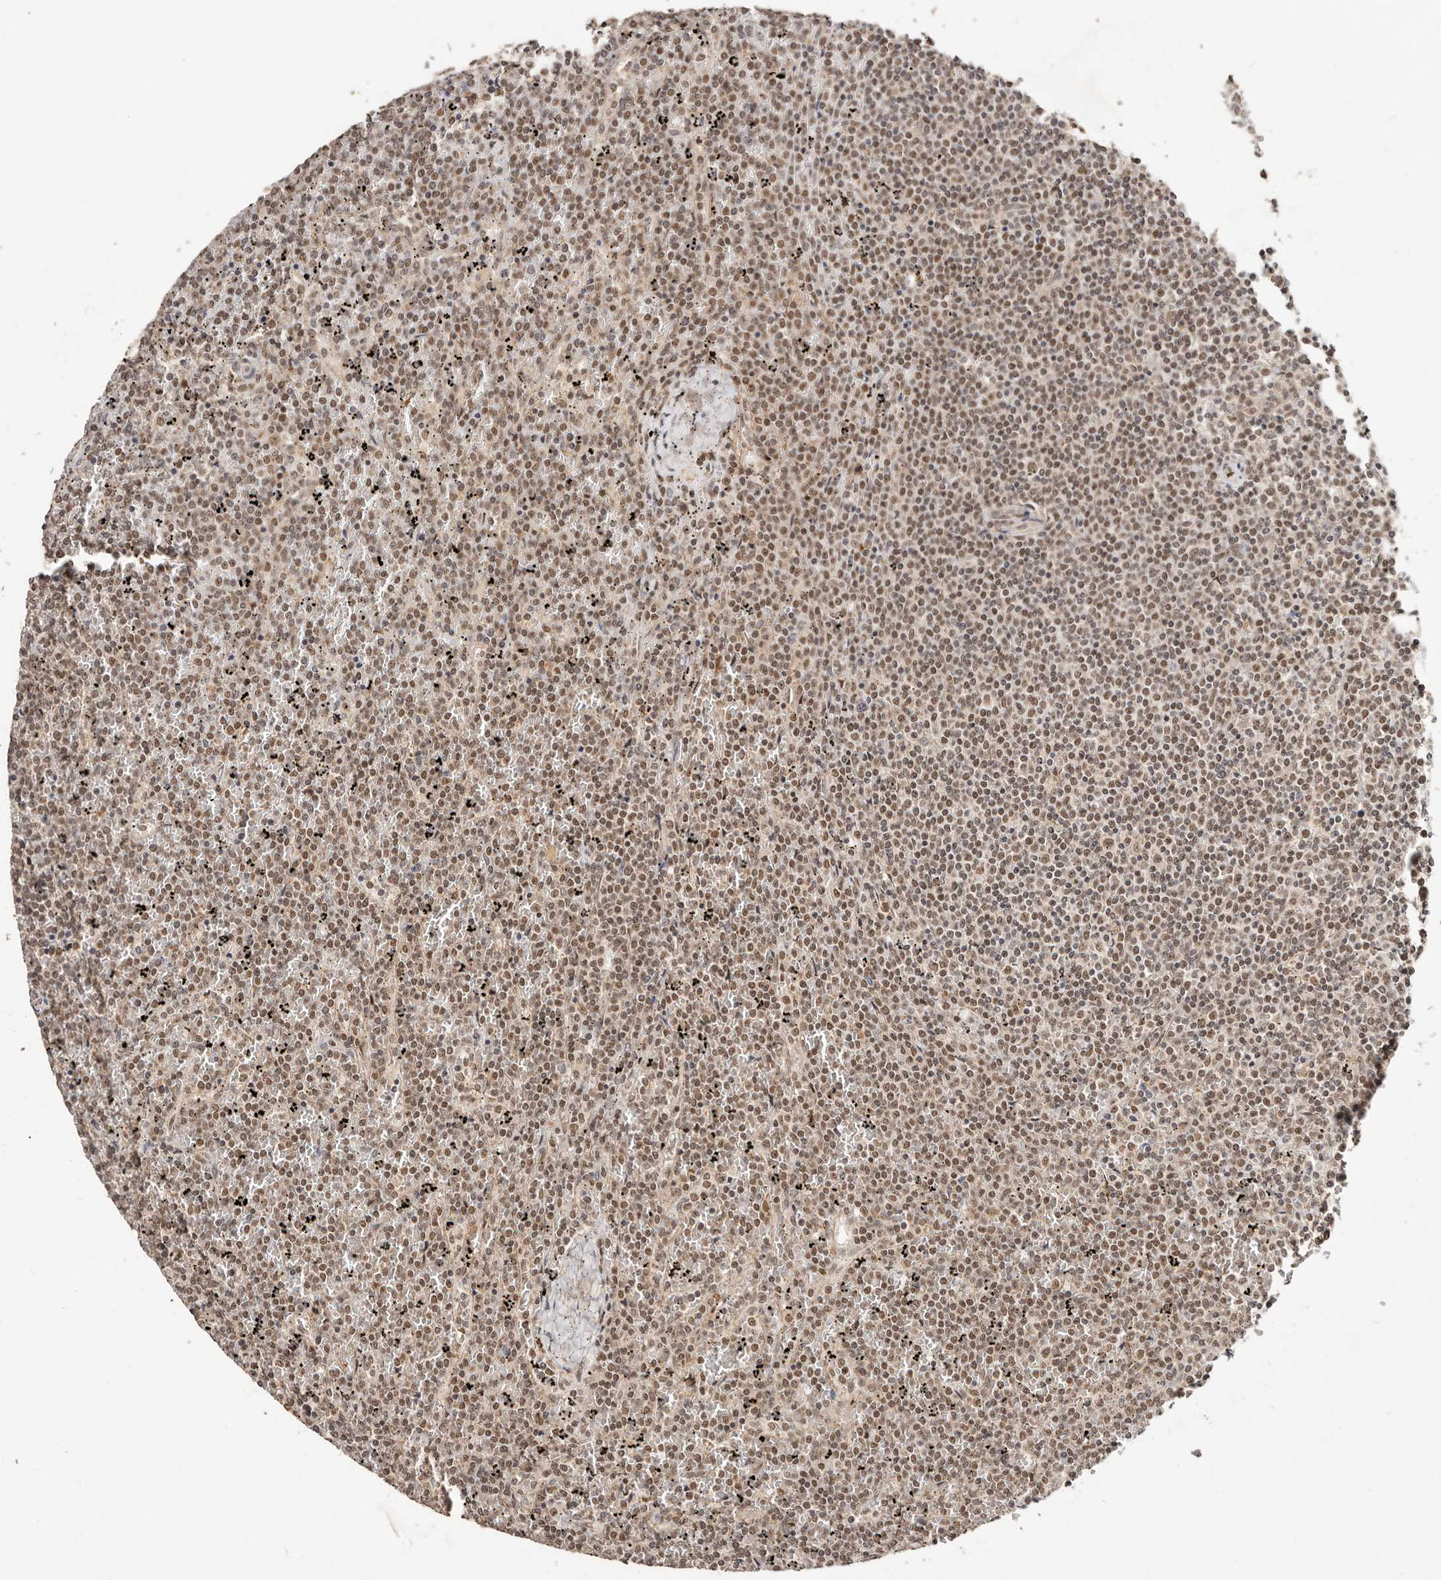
{"staining": {"intensity": "moderate", "quantity": ">75%", "location": "nuclear"}, "tissue": "lymphoma", "cell_type": "Tumor cells", "image_type": "cancer", "snomed": [{"axis": "morphology", "description": "Malignant lymphoma, non-Hodgkin's type, Low grade"}, {"axis": "topography", "description": "Spleen"}], "caption": "A brown stain shows moderate nuclear positivity of a protein in human lymphoma tumor cells.", "gene": "CTNNBL1", "patient": {"sex": "female", "age": 19}}